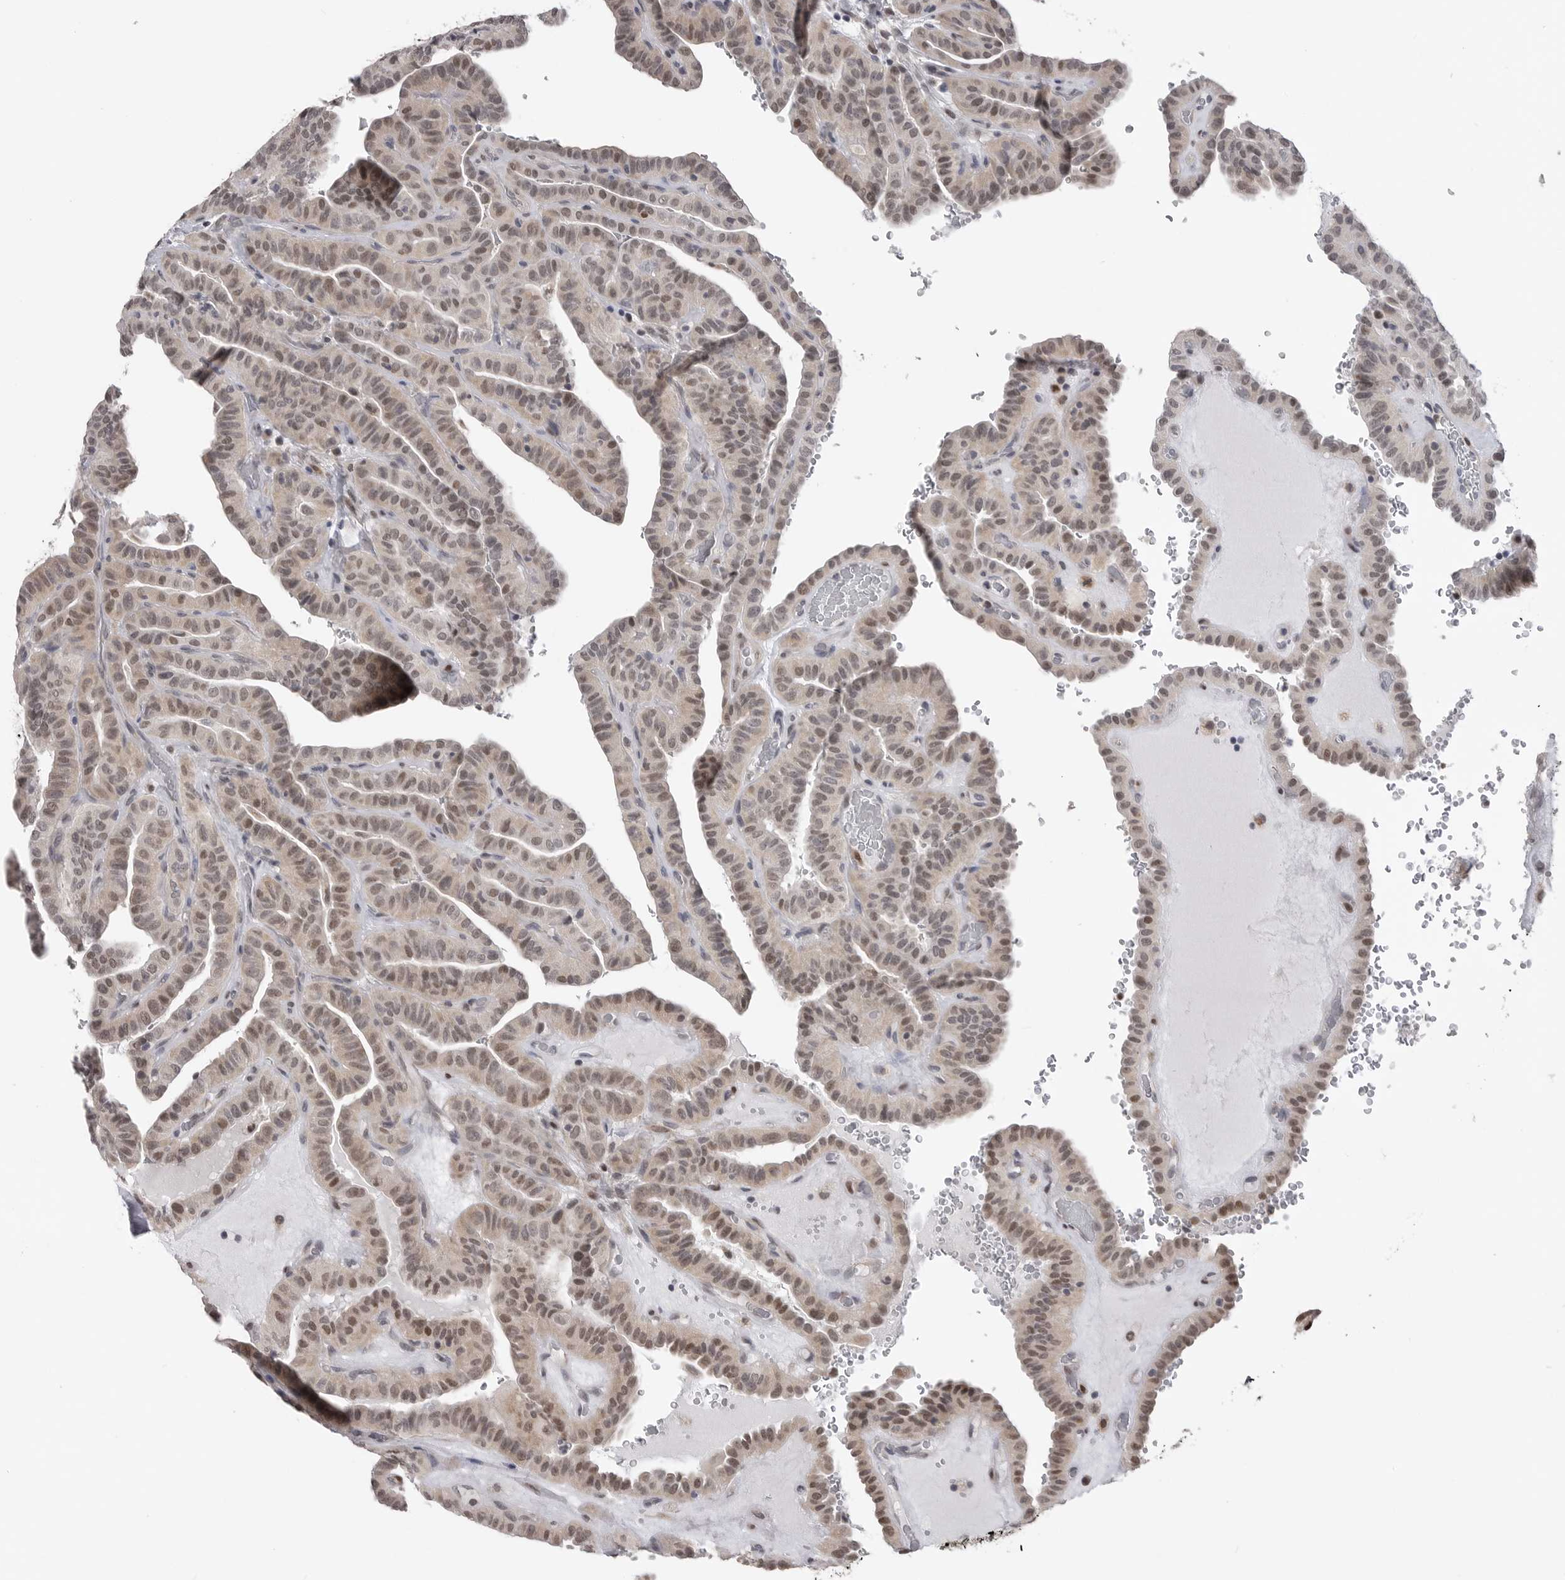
{"staining": {"intensity": "moderate", "quantity": ">75%", "location": "nuclear"}, "tissue": "thyroid cancer", "cell_type": "Tumor cells", "image_type": "cancer", "snomed": [{"axis": "morphology", "description": "Papillary adenocarcinoma, NOS"}, {"axis": "topography", "description": "Thyroid gland"}], "caption": "Immunohistochemistry (IHC) micrograph of thyroid cancer (papillary adenocarcinoma) stained for a protein (brown), which shows medium levels of moderate nuclear expression in approximately >75% of tumor cells.", "gene": "SMARCC1", "patient": {"sex": "male", "age": 77}}